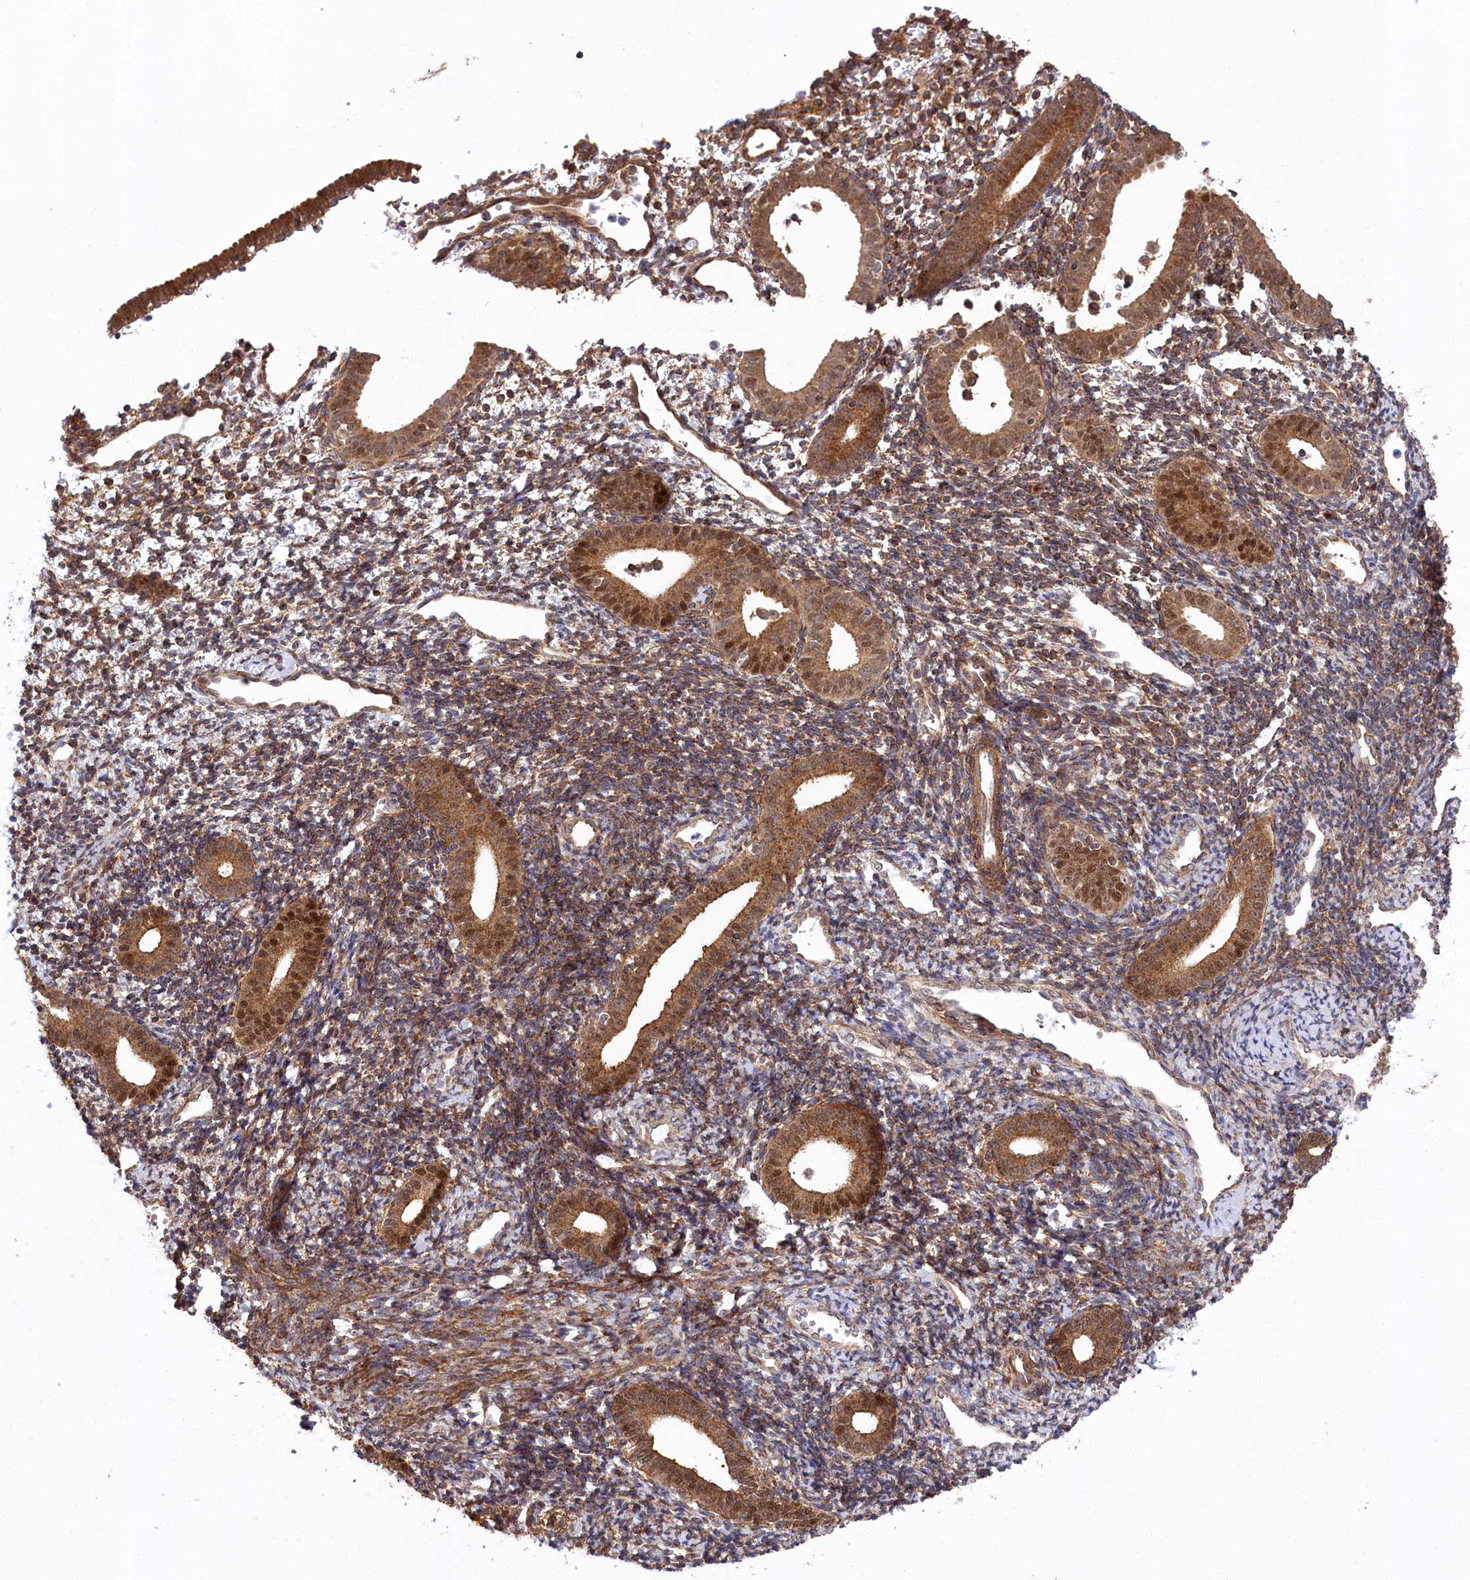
{"staining": {"intensity": "moderate", "quantity": "25%-75%", "location": "cytoplasmic/membranous"}, "tissue": "endometrium", "cell_type": "Cells in endometrial stroma", "image_type": "normal", "snomed": [{"axis": "morphology", "description": "Normal tissue, NOS"}, {"axis": "topography", "description": "Endometrium"}], "caption": "Moderate cytoplasmic/membranous positivity for a protein is seen in about 25%-75% of cells in endometrial stroma of normal endometrium using immunohistochemistry (IHC).", "gene": "CCDC91", "patient": {"sex": "female", "age": 56}}